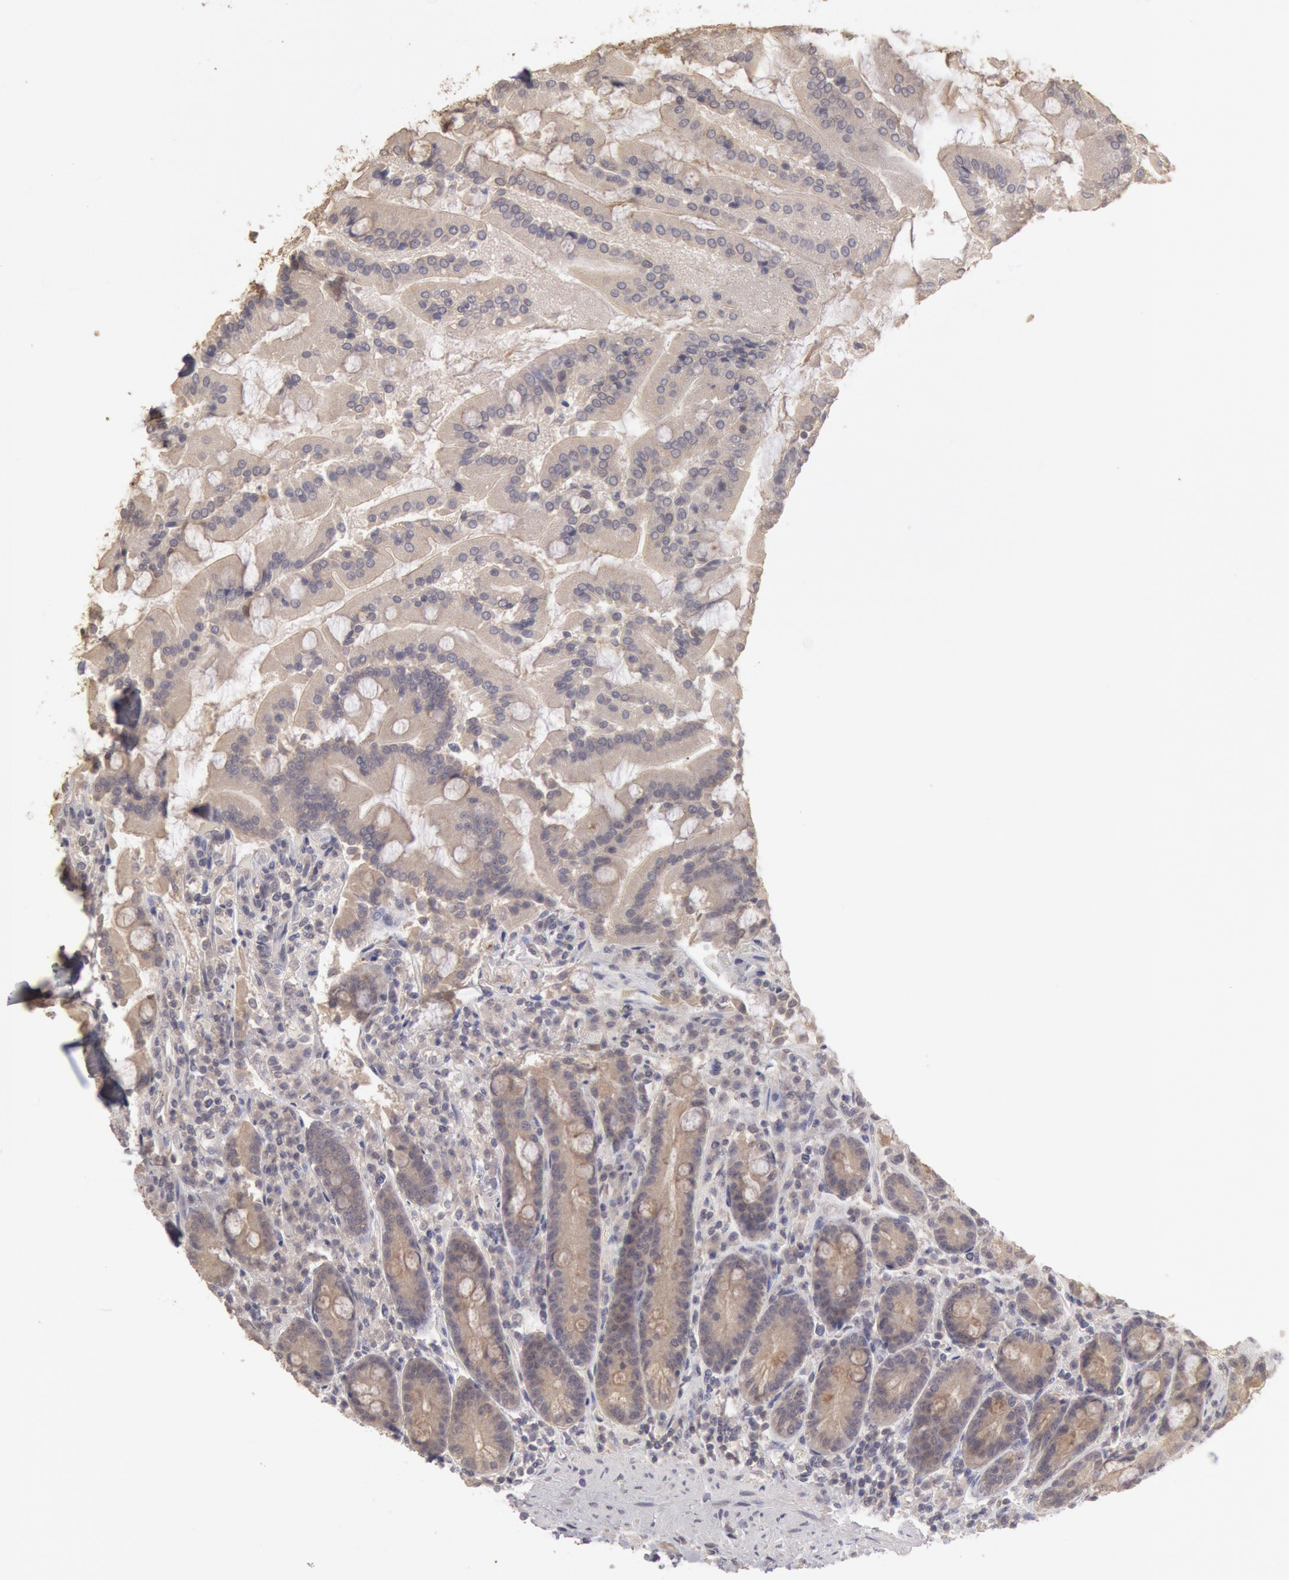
{"staining": {"intensity": "weak", "quantity": ">75%", "location": "cytoplasmic/membranous"}, "tissue": "duodenum", "cell_type": "Glandular cells", "image_type": "normal", "snomed": [{"axis": "morphology", "description": "Normal tissue, NOS"}, {"axis": "topography", "description": "Duodenum"}], "caption": "Immunohistochemical staining of unremarkable duodenum exhibits weak cytoplasmic/membranous protein expression in about >75% of glandular cells.", "gene": "ZFP36L1", "patient": {"sex": "female", "age": 64}}